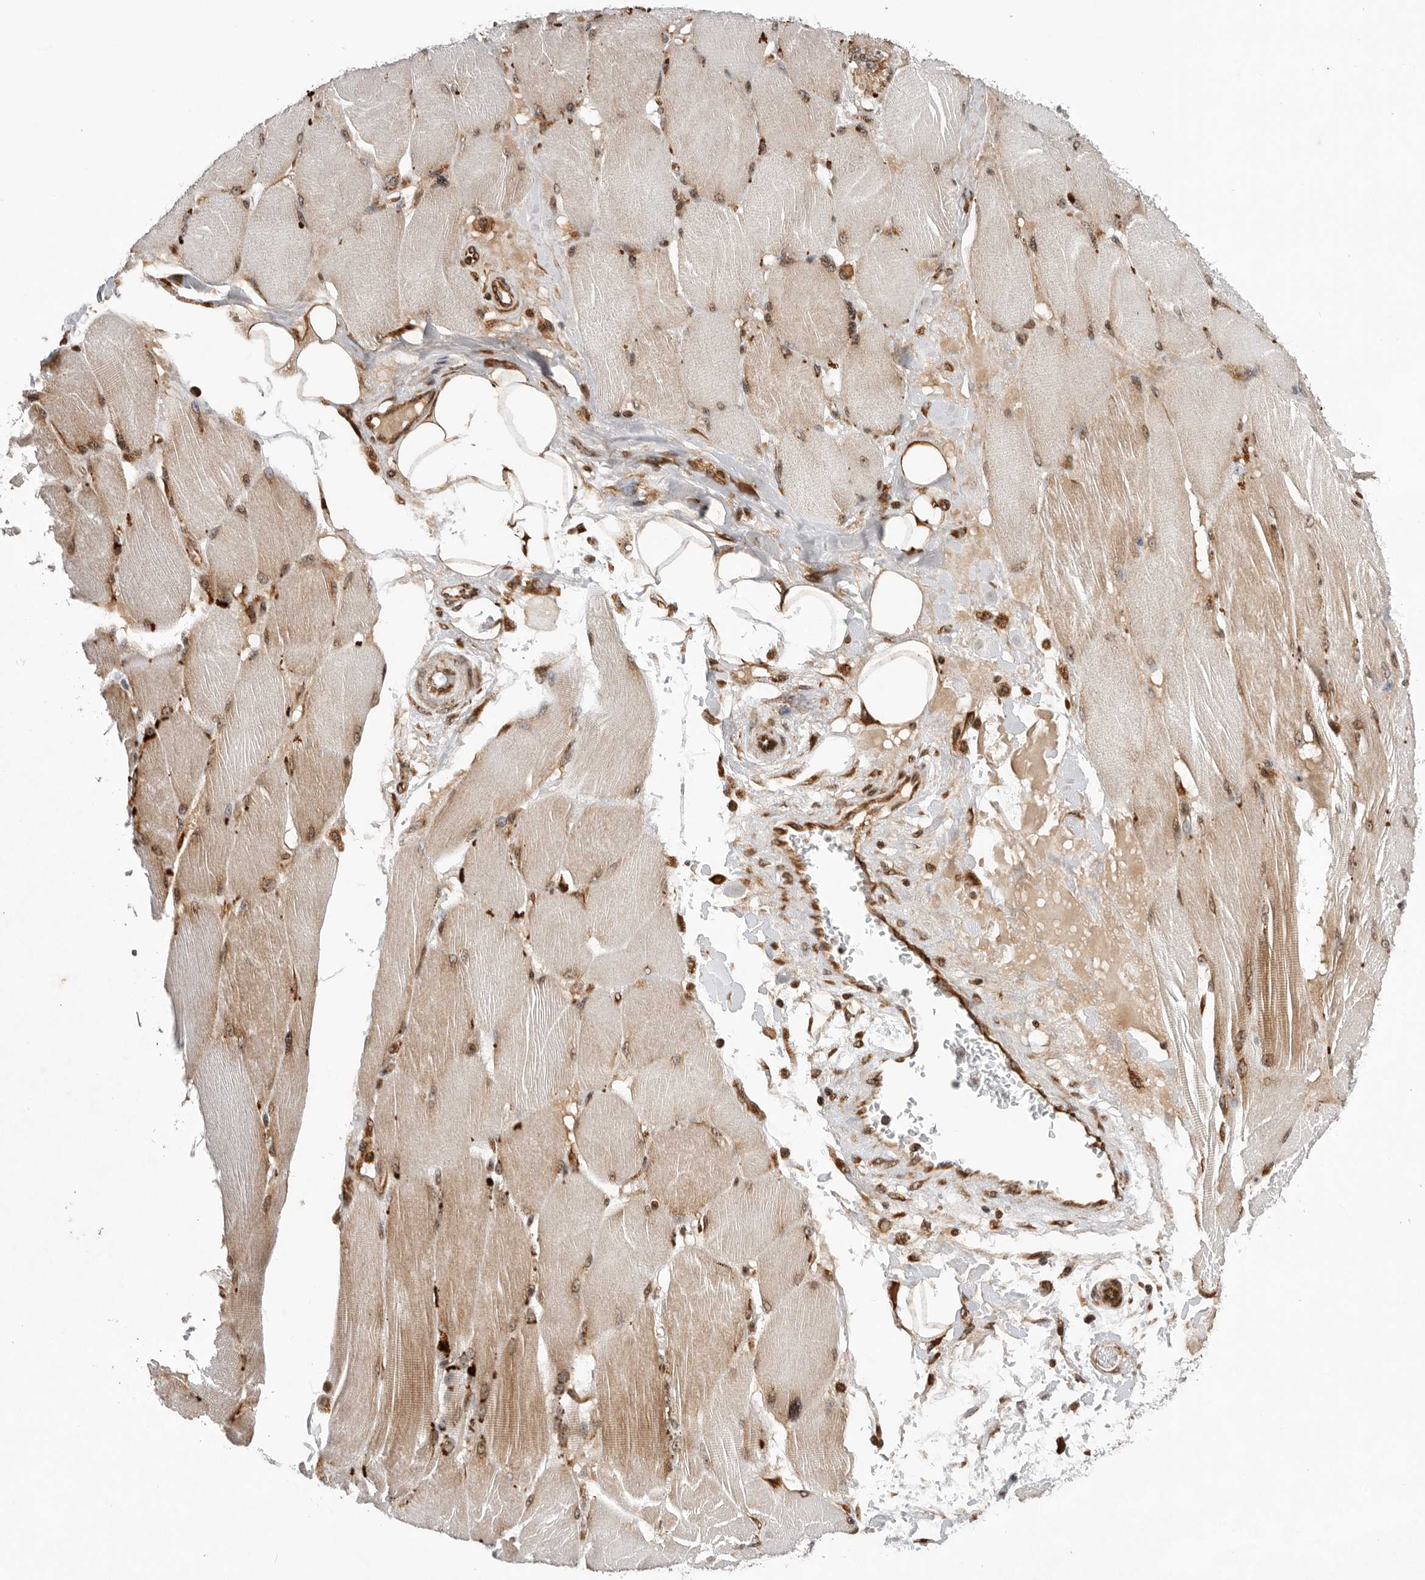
{"staining": {"intensity": "moderate", "quantity": "25%-75%", "location": "cytoplasmic/membranous,nuclear"}, "tissue": "skeletal muscle", "cell_type": "Myocytes", "image_type": "normal", "snomed": [{"axis": "morphology", "description": "Normal tissue, NOS"}, {"axis": "topography", "description": "Skin"}, {"axis": "topography", "description": "Skeletal muscle"}], "caption": "IHC (DAB) staining of benign human skeletal muscle displays moderate cytoplasmic/membranous,nuclear protein expression in about 25%-75% of myocytes.", "gene": "FZD3", "patient": {"sex": "male", "age": 83}}